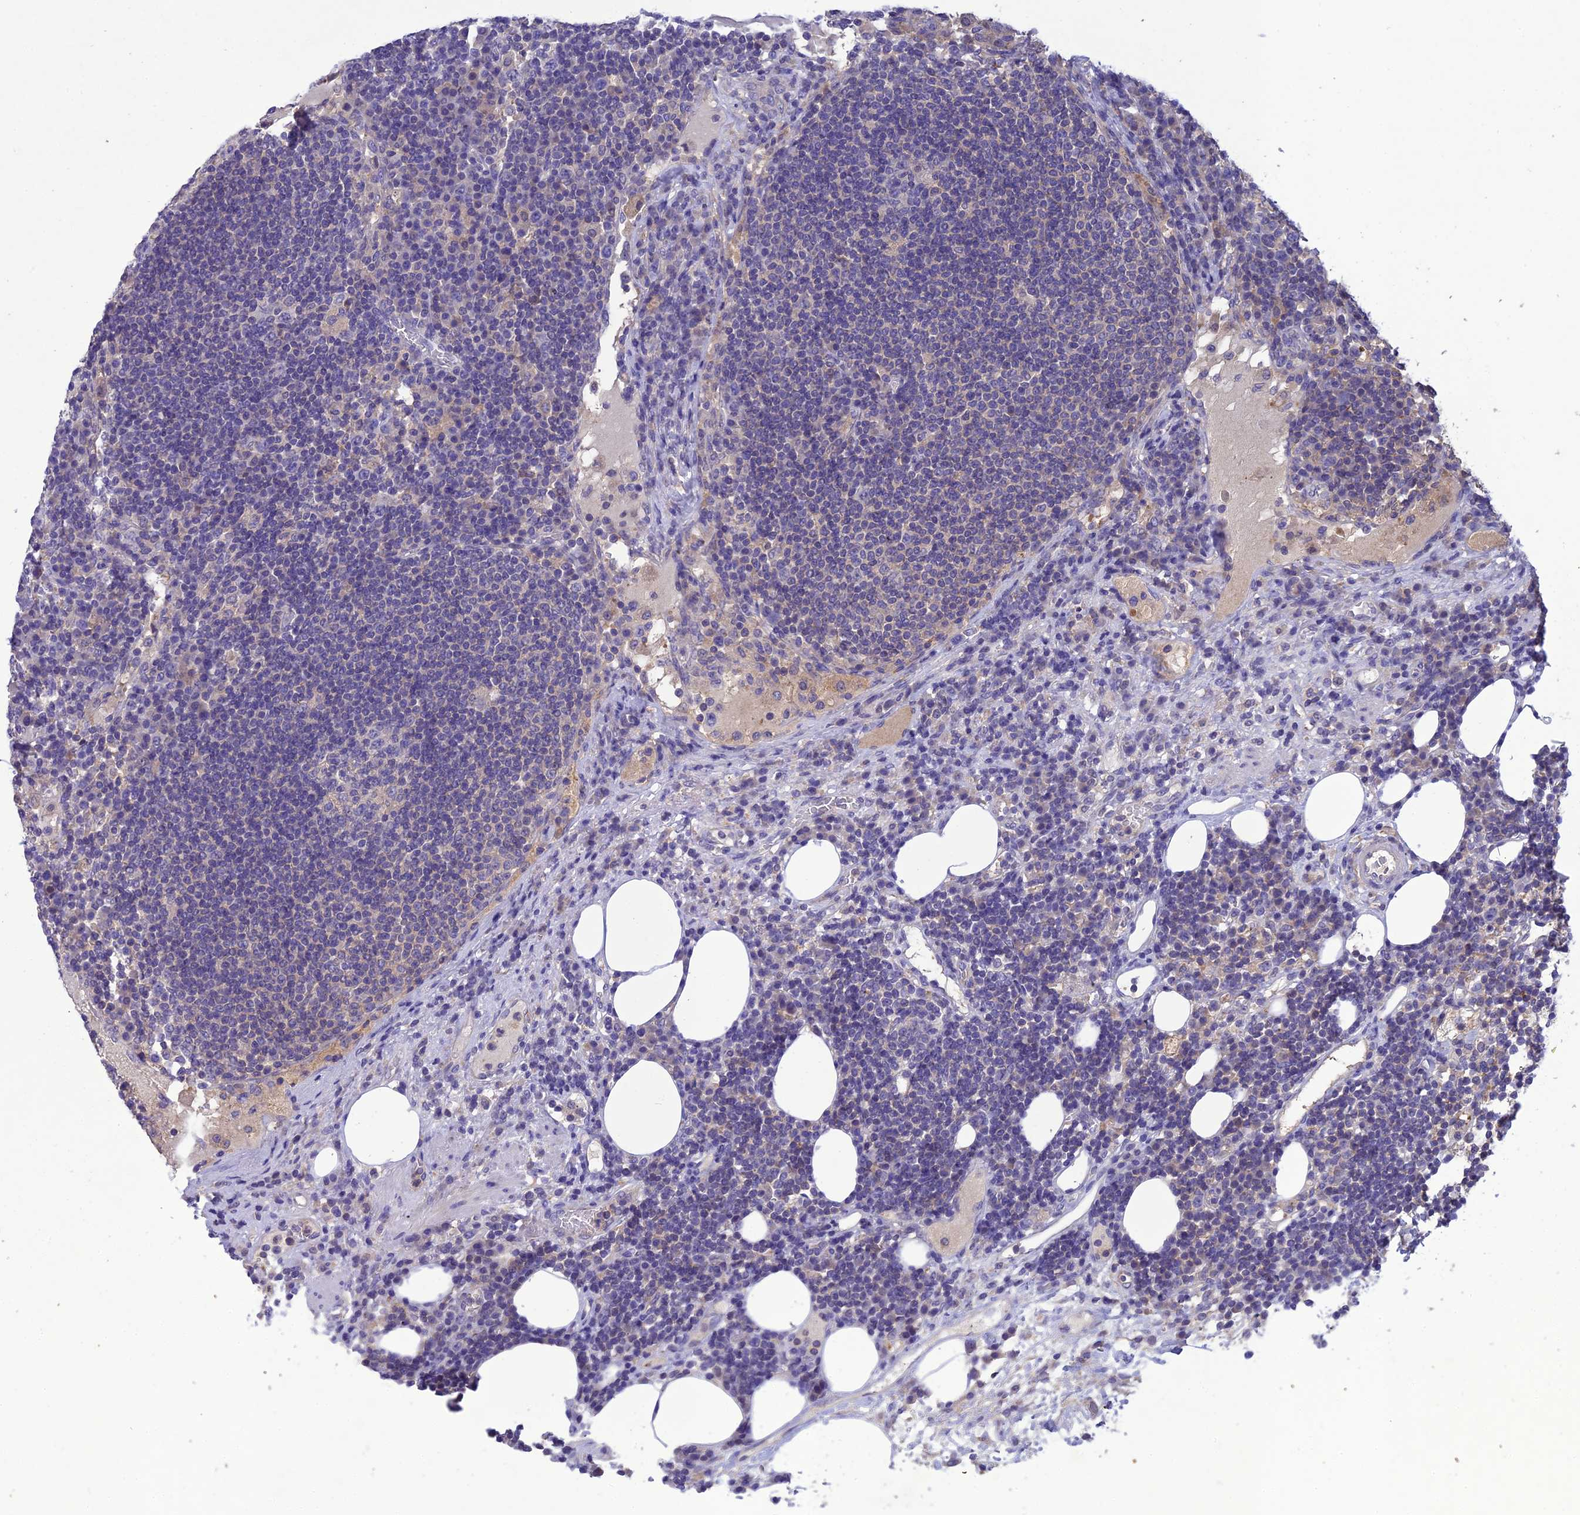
{"staining": {"intensity": "negative", "quantity": "none", "location": "none"}, "tissue": "lymph node", "cell_type": "Germinal center cells", "image_type": "normal", "snomed": [{"axis": "morphology", "description": "Normal tissue, NOS"}, {"axis": "topography", "description": "Lymph node"}], "caption": "IHC of normal human lymph node shows no expression in germinal center cells. (Stains: DAB (3,3'-diaminobenzidine) IHC with hematoxylin counter stain, Microscopy: brightfield microscopy at high magnification).", "gene": "SNX24", "patient": {"sex": "female", "age": 53}}